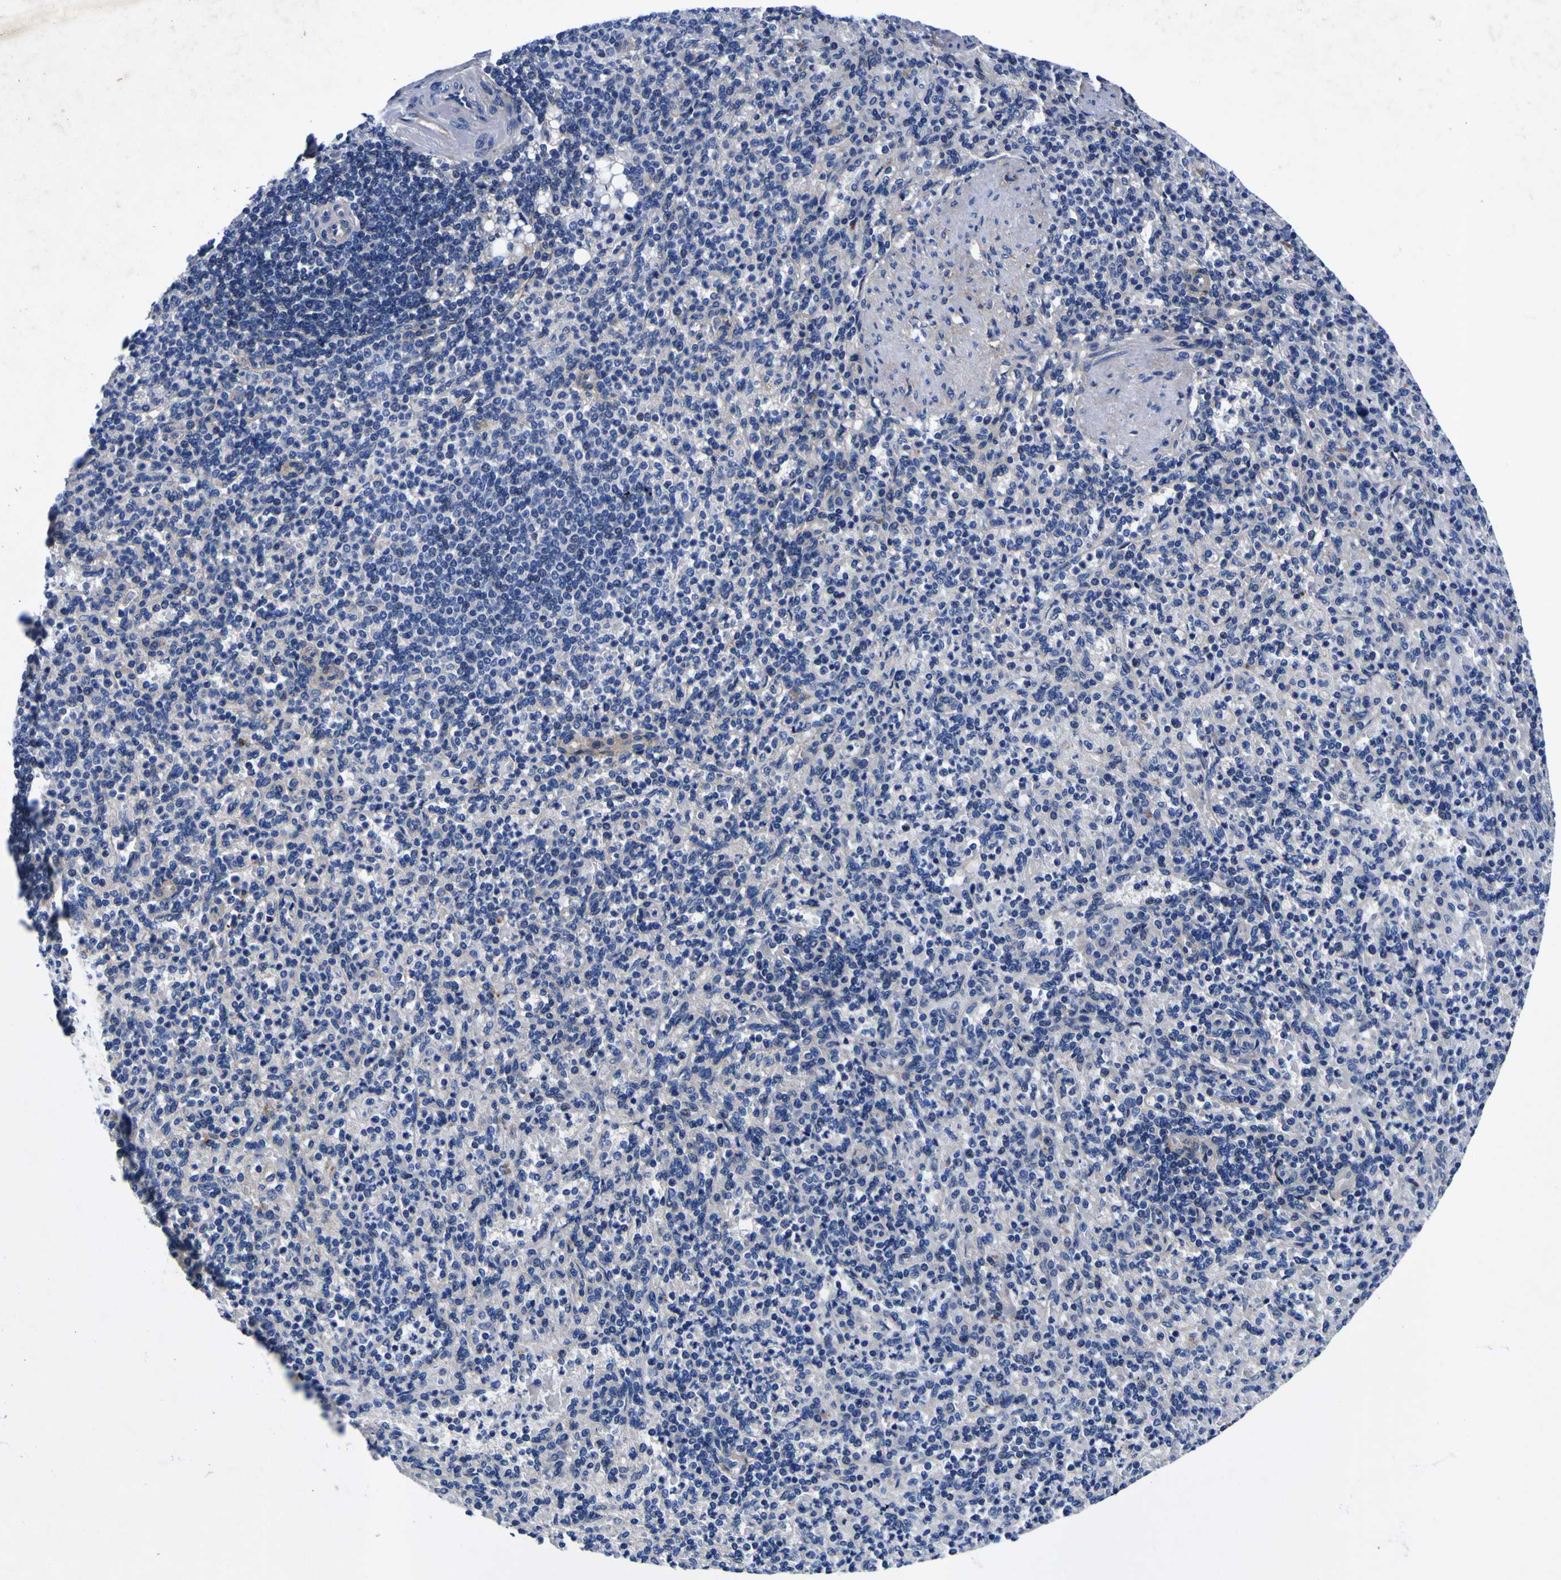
{"staining": {"intensity": "negative", "quantity": "none", "location": "none"}, "tissue": "spleen", "cell_type": "Cells in red pulp", "image_type": "normal", "snomed": [{"axis": "morphology", "description": "Normal tissue, NOS"}, {"axis": "topography", "description": "Spleen"}], "caption": "This is an immunohistochemistry image of normal human spleen. There is no positivity in cells in red pulp.", "gene": "VASN", "patient": {"sex": "female", "age": 74}}